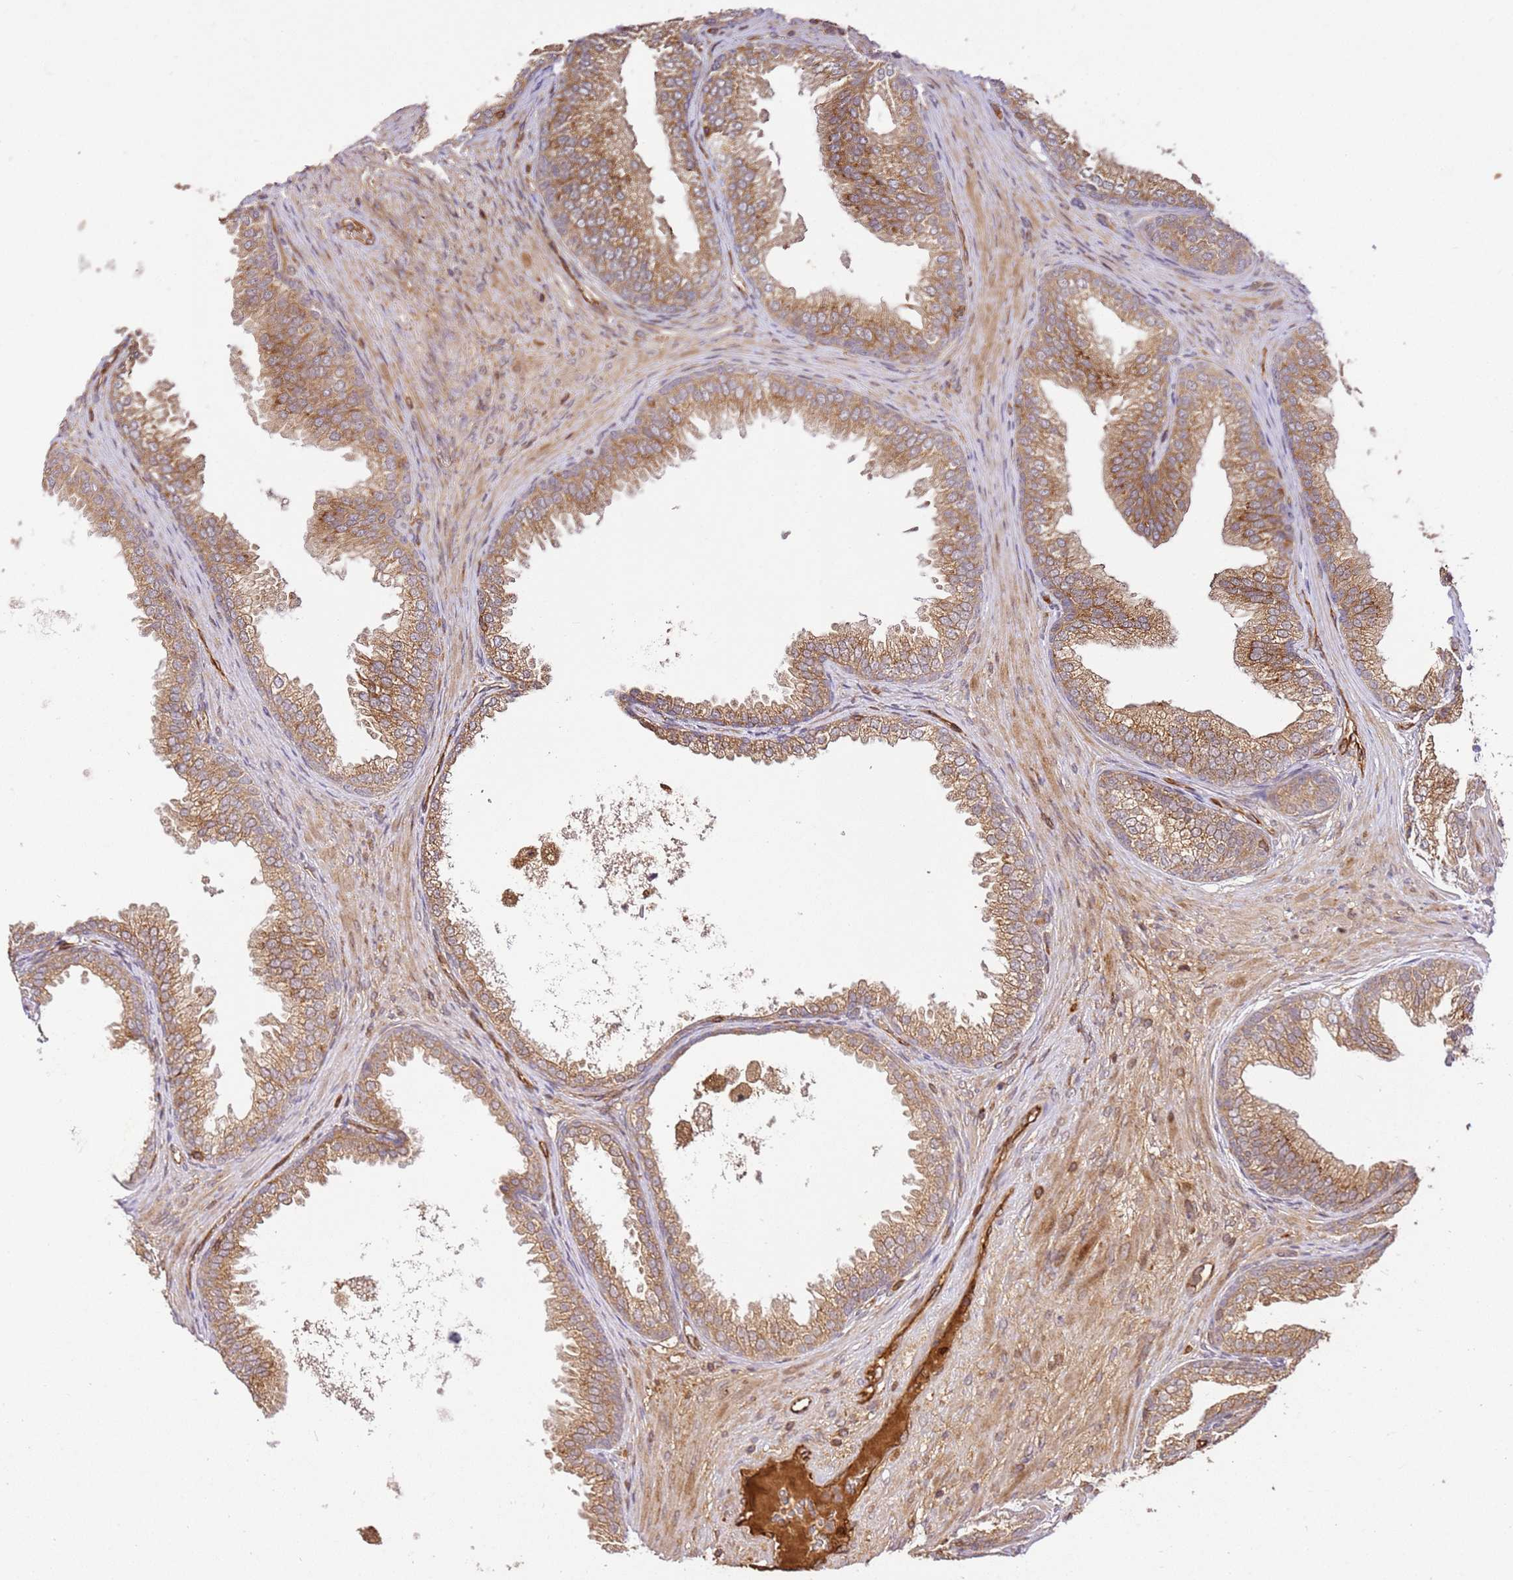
{"staining": {"intensity": "moderate", "quantity": ">75%", "location": "cytoplasmic/membranous"}, "tissue": "prostate", "cell_type": "Glandular cells", "image_type": "normal", "snomed": [{"axis": "morphology", "description": "Normal tissue, NOS"}, {"axis": "topography", "description": "Prostate"}], "caption": "The photomicrograph displays staining of benign prostate, revealing moderate cytoplasmic/membranous protein expression (brown color) within glandular cells. (IHC, brightfield microscopy, high magnification).", "gene": "KATNAL2", "patient": {"sex": "male", "age": 76}}